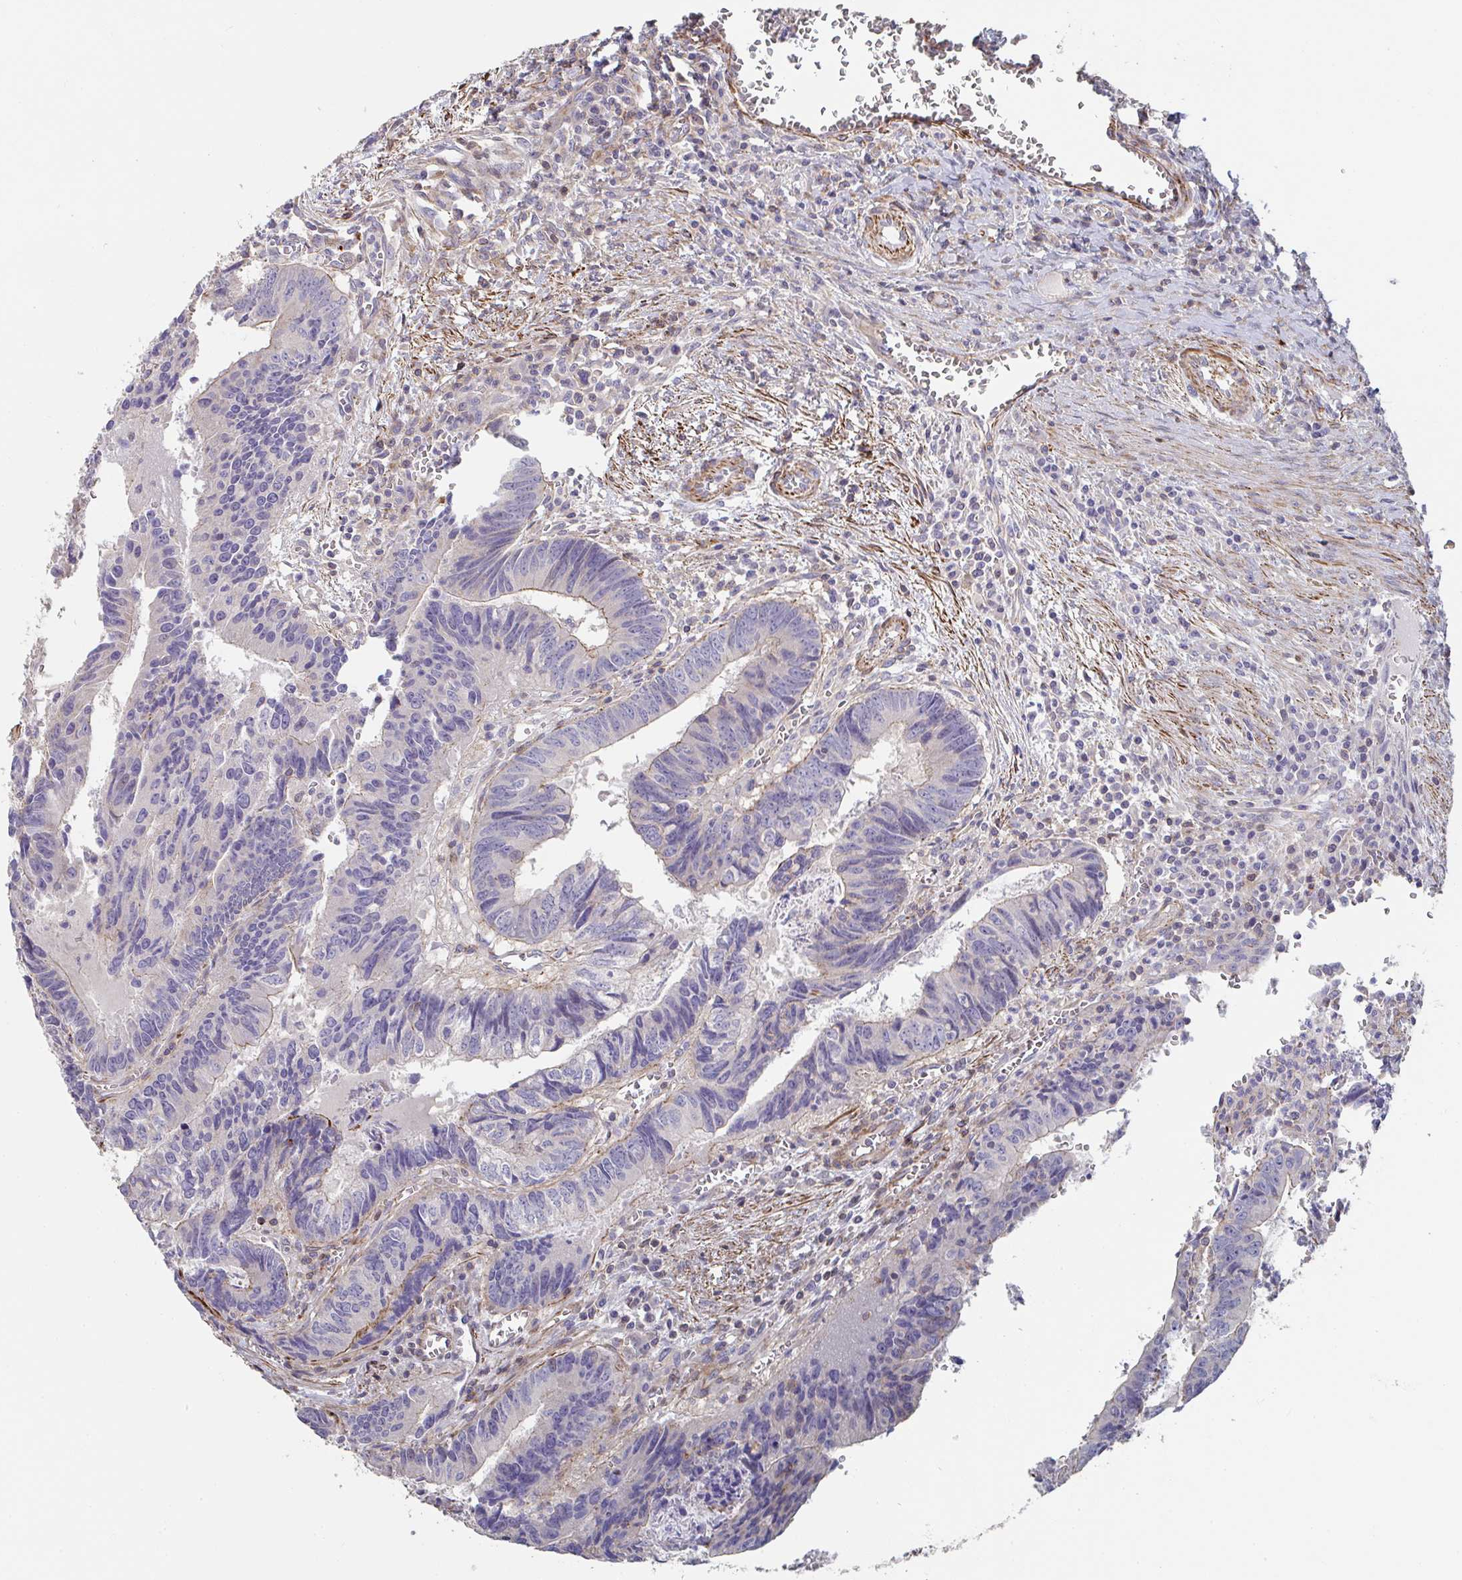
{"staining": {"intensity": "weak", "quantity": "<25%", "location": "cytoplasmic/membranous"}, "tissue": "colorectal cancer", "cell_type": "Tumor cells", "image_type": "cancer", "snomed": [{"axis": "morphology", "description": "Adenocarcinoma, NOS"}, {"axis": "topography", "description": "Colon"}], "caption": "Immunohistochemistry micrograph of neoplastic tissue: human adenocarcinoma (colorectal) stained with DAB demonstrates no significant protein staining in tumor cells. (IHC, brightfield microscopy, high magnification).", "gene": "FZD2", "patient": {"sex": "male", "age": 86}}